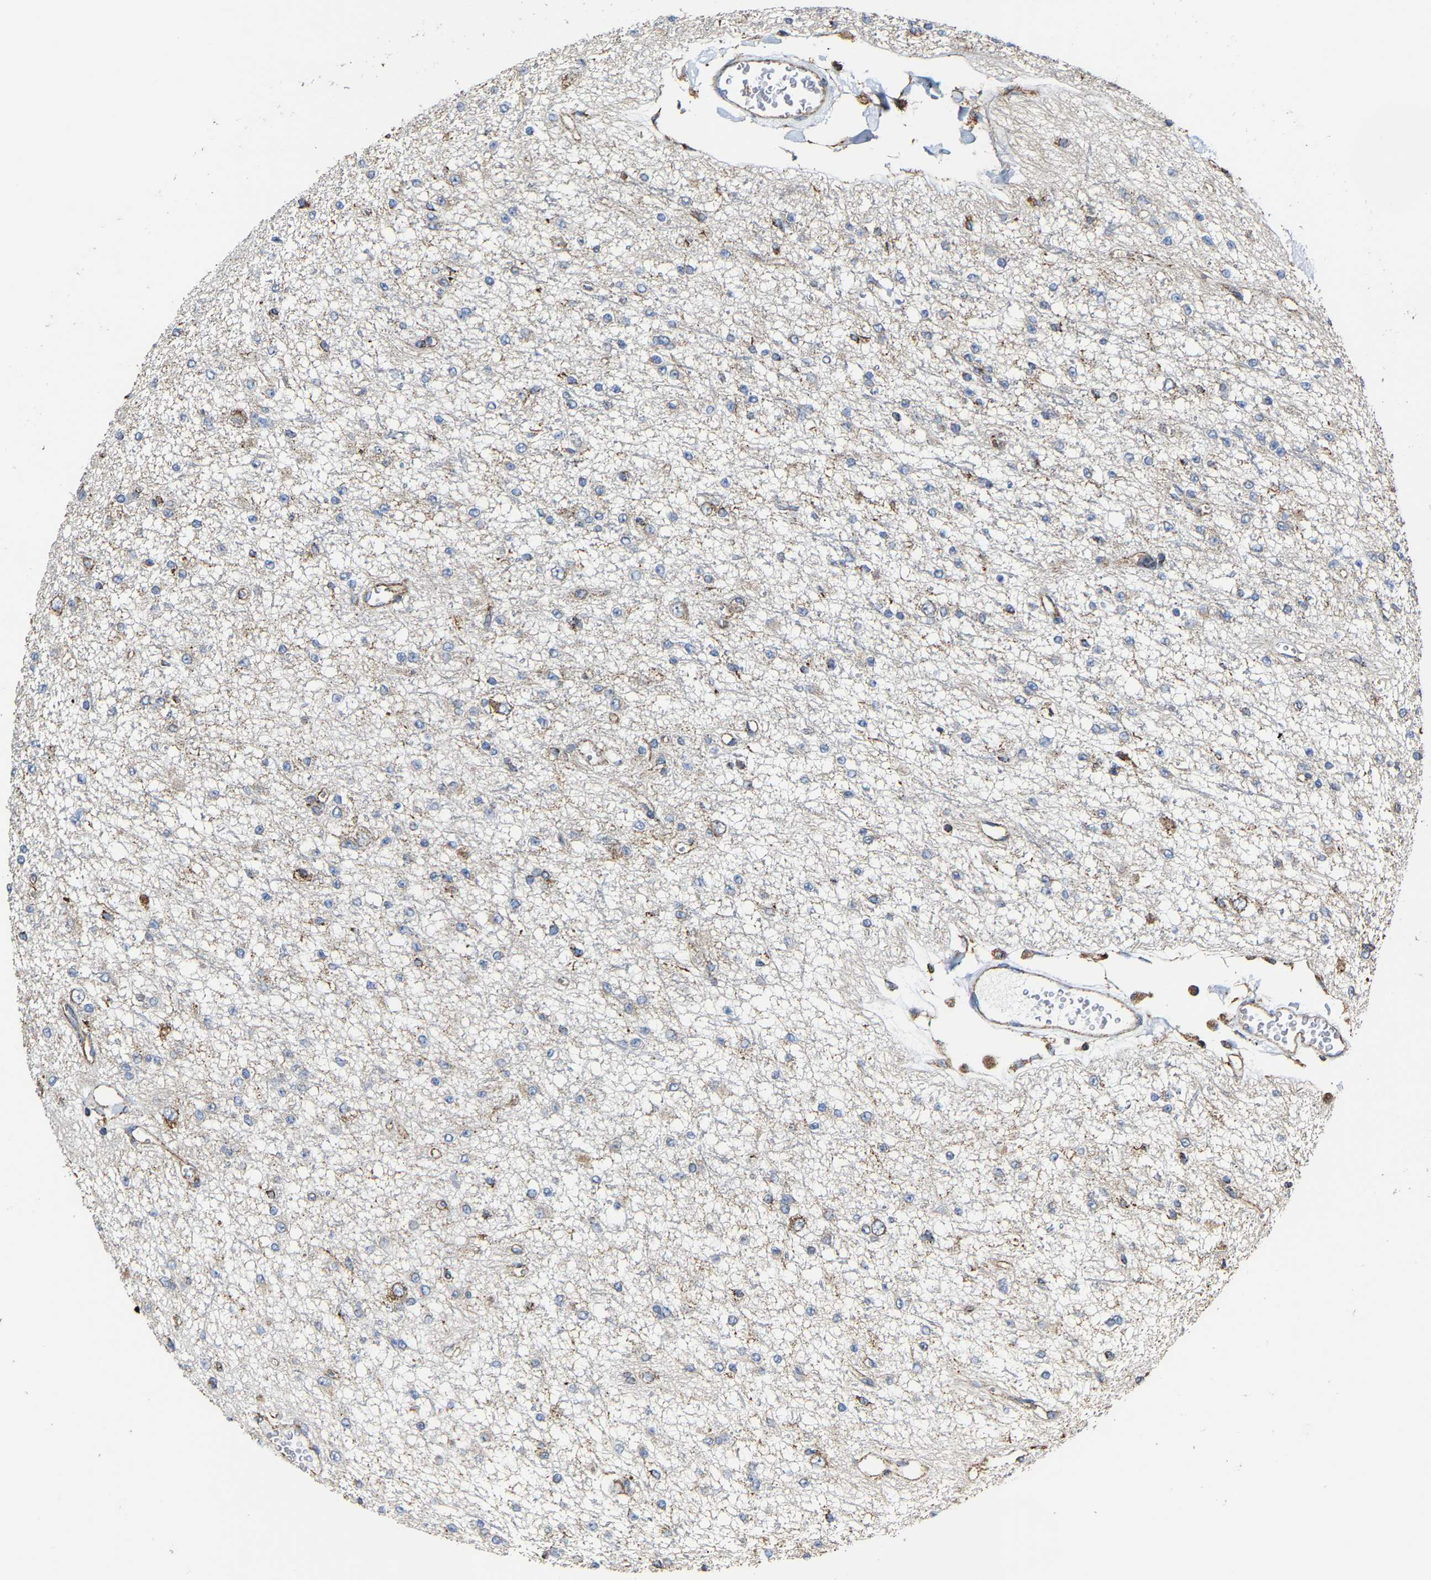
{"staining": {"intensity": "moderate", "quantity": "<25%", "location": "cytoplasmic/membranous"}, "tissue": "glioma", "cell_type": "Tumor cells", "image_type": "cancer", "snomed": [{"axis": "morphology", "description": "Glioma, malignant, Low grade"}, {"axis": "topography", "description": "Brain"}], "caption": "Glioma stained with a protein marker demonstrates moderate staining in tumor cells.", "gene": "NDUFV3", "patient": {"sex": "male", "age": 38}}